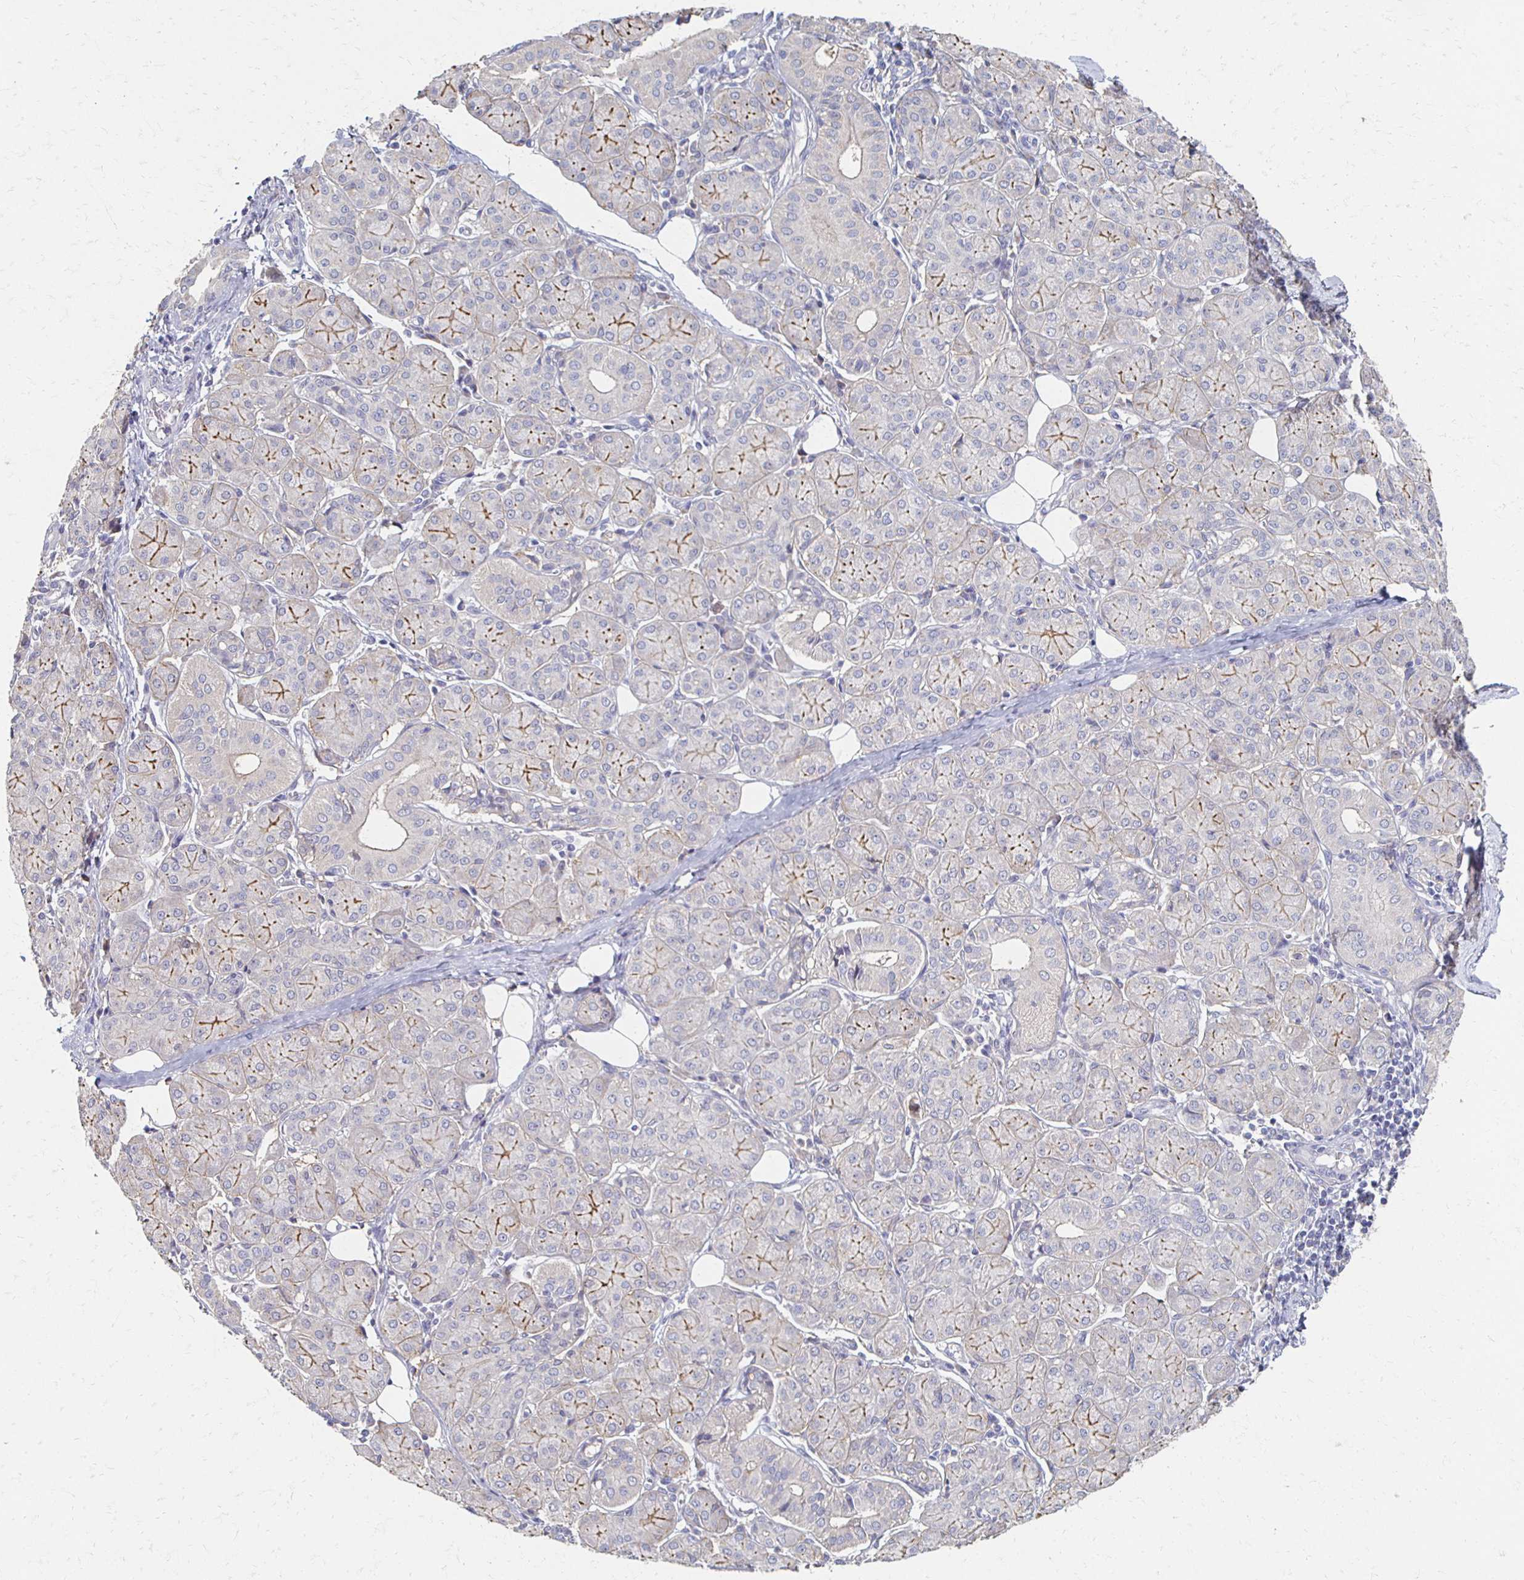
{"staining": {"intensity": "weak", "quantity": "25%-75%", "location": "cytoplasmic/membranous"}, "tissue": "salivary gland", "cell_type": "Glandular cells", "image_type": "normal", "snomed": [{"axis": "morphology", "description": "Normal tissue, NOS"}, {"axis": "morphology", "description": "Inflammation, NOS"}, {"axis": "topography", "description": "Lymph node"}, {"axis": "topography", "description": "Salivary gland"}], "caption": "Immunohistochemistry (IHC) photomicrograph of benign salivary gland stained for a protein (brown), which displays low levels of weak cytoplasmic/membranous staining in about 25%-75% of glandular cells.", "gene": "CX3CR1", "patient": {"sex": "male", "age": 3}}